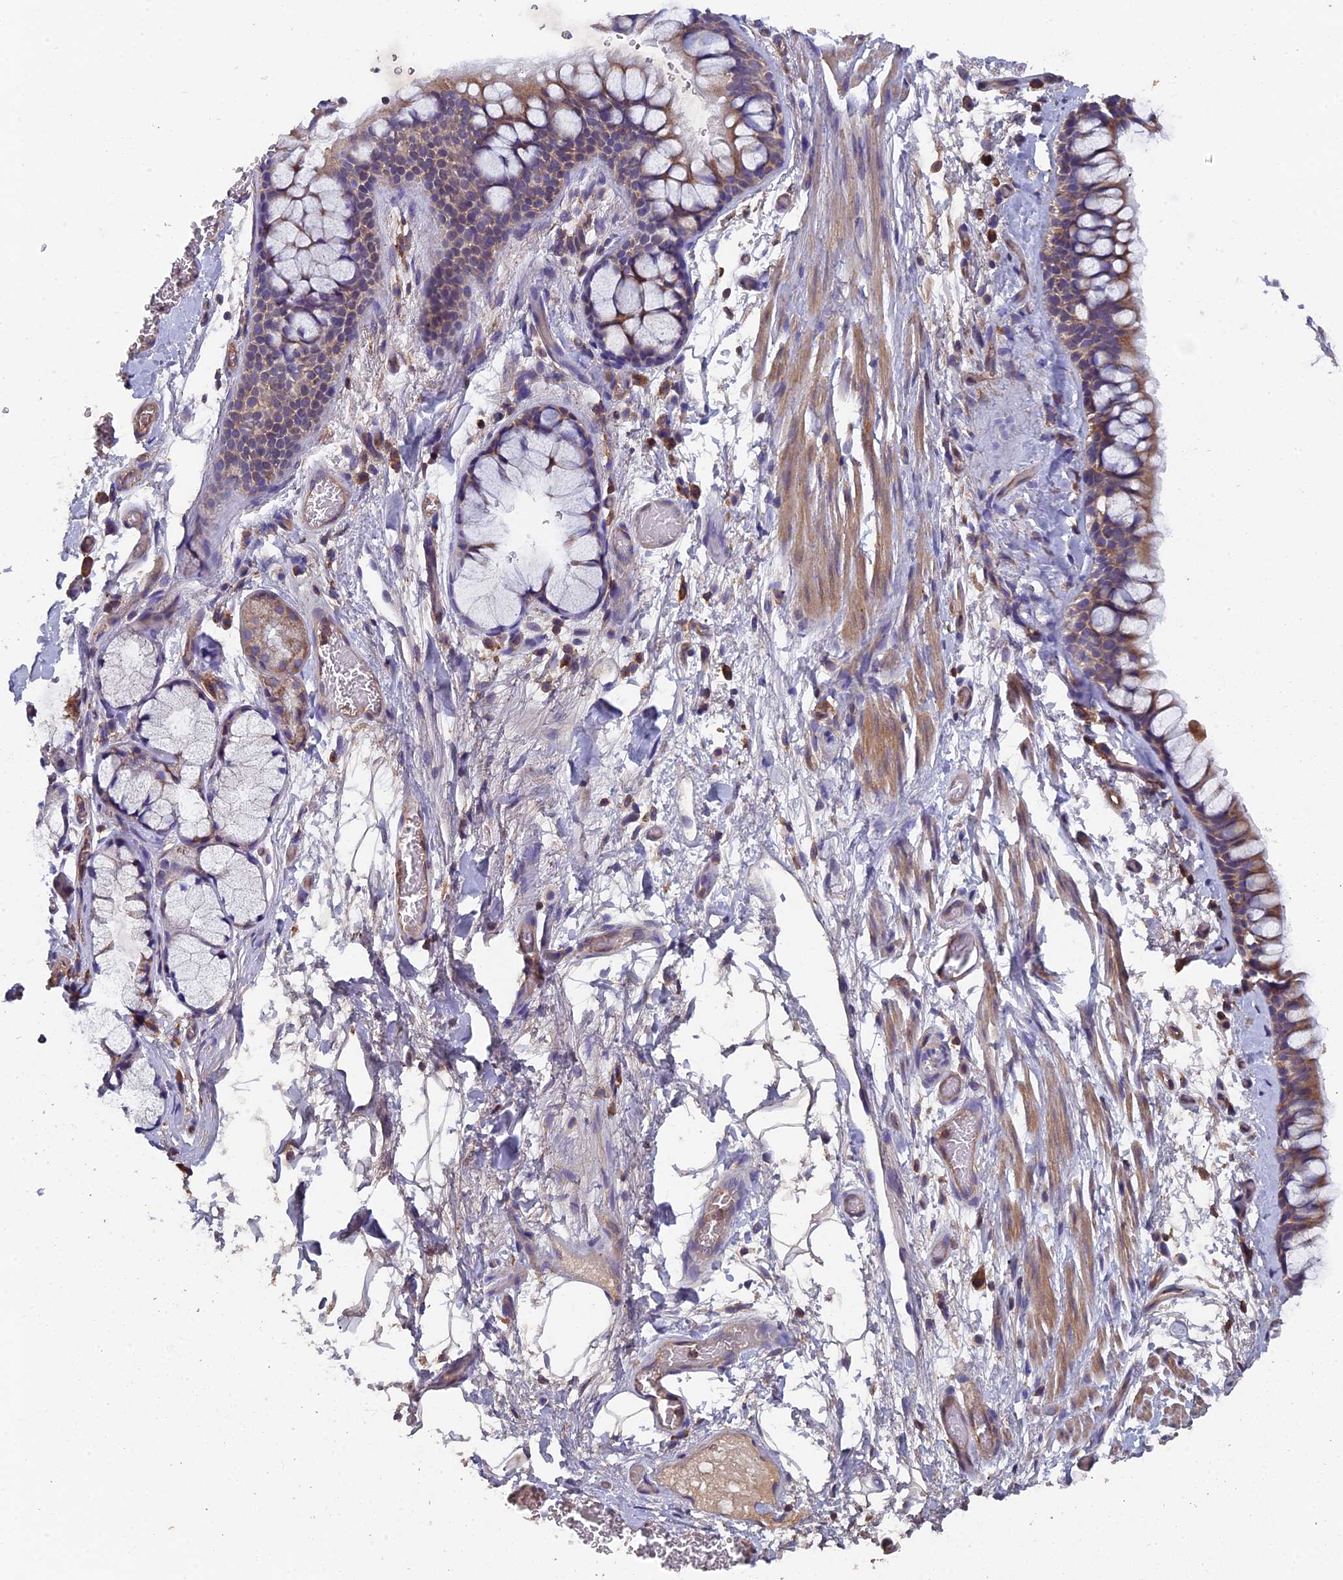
{"staining": {"intensity": "moderate", "quantity": ">75%", "location": "cytoplasmic/membranous"}, "tissue": "bronchus", "cell_type": "Respiratory epithelial cells", "image_type": "normal", "snomed": [{"axis": "morphology", "description": "Normal tissue, NOS"}, {"axis": "topography", "description": "Bronchus"}], "caption": "The photomicrograph demonstrates a brown stain indicating the presence of a protein in the cytoplasmic/membranous of respiratory epithelial cells in bronchus.", "gene": "CCDC153", "patient": {"sex": "male", "age": 65}}